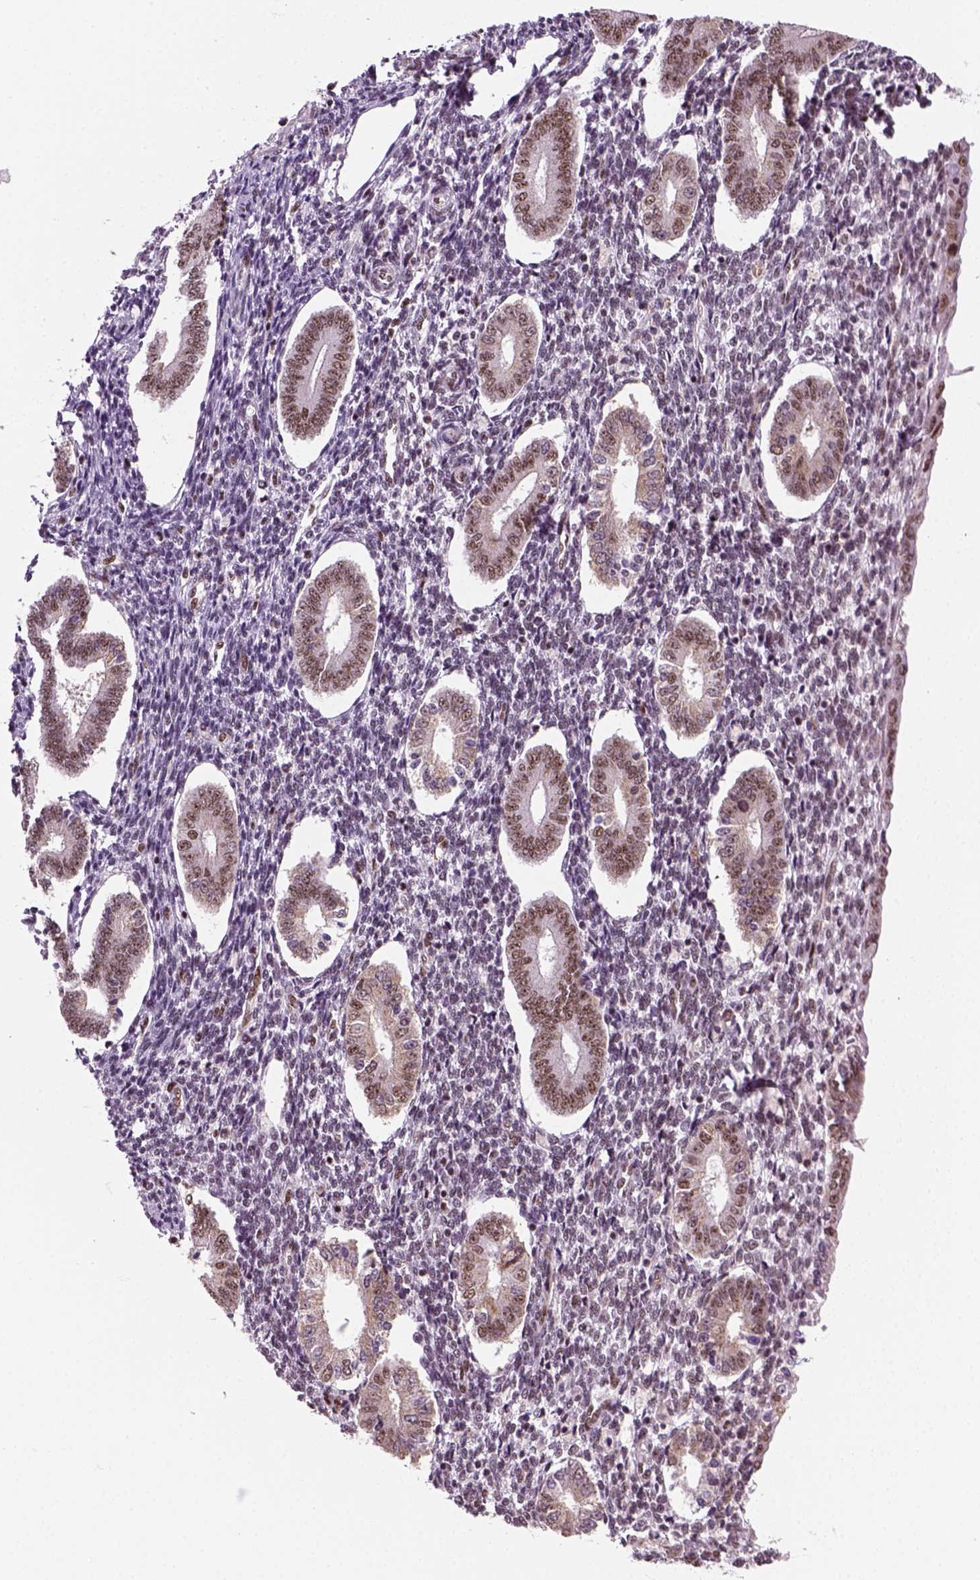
{"staining": {"intensity": "weak", "quantity": "25%-75%", "location": "nuclear"}, "tissue": "endometrium", "cell_type": "Cells in endometrial stroma", "image_type": "normal", "snomed": [{"axis": "morphology", "description": "Normal tissue, NOS"}, {"axis": "topography", "description": "Endometrium"}], "caption": "Endometrium stained with a protein marker demonstrates weak staining in cells in endometrial stroma.", "gene": "GTF2F1", "patient": {"sex": "female", "age": 40}}